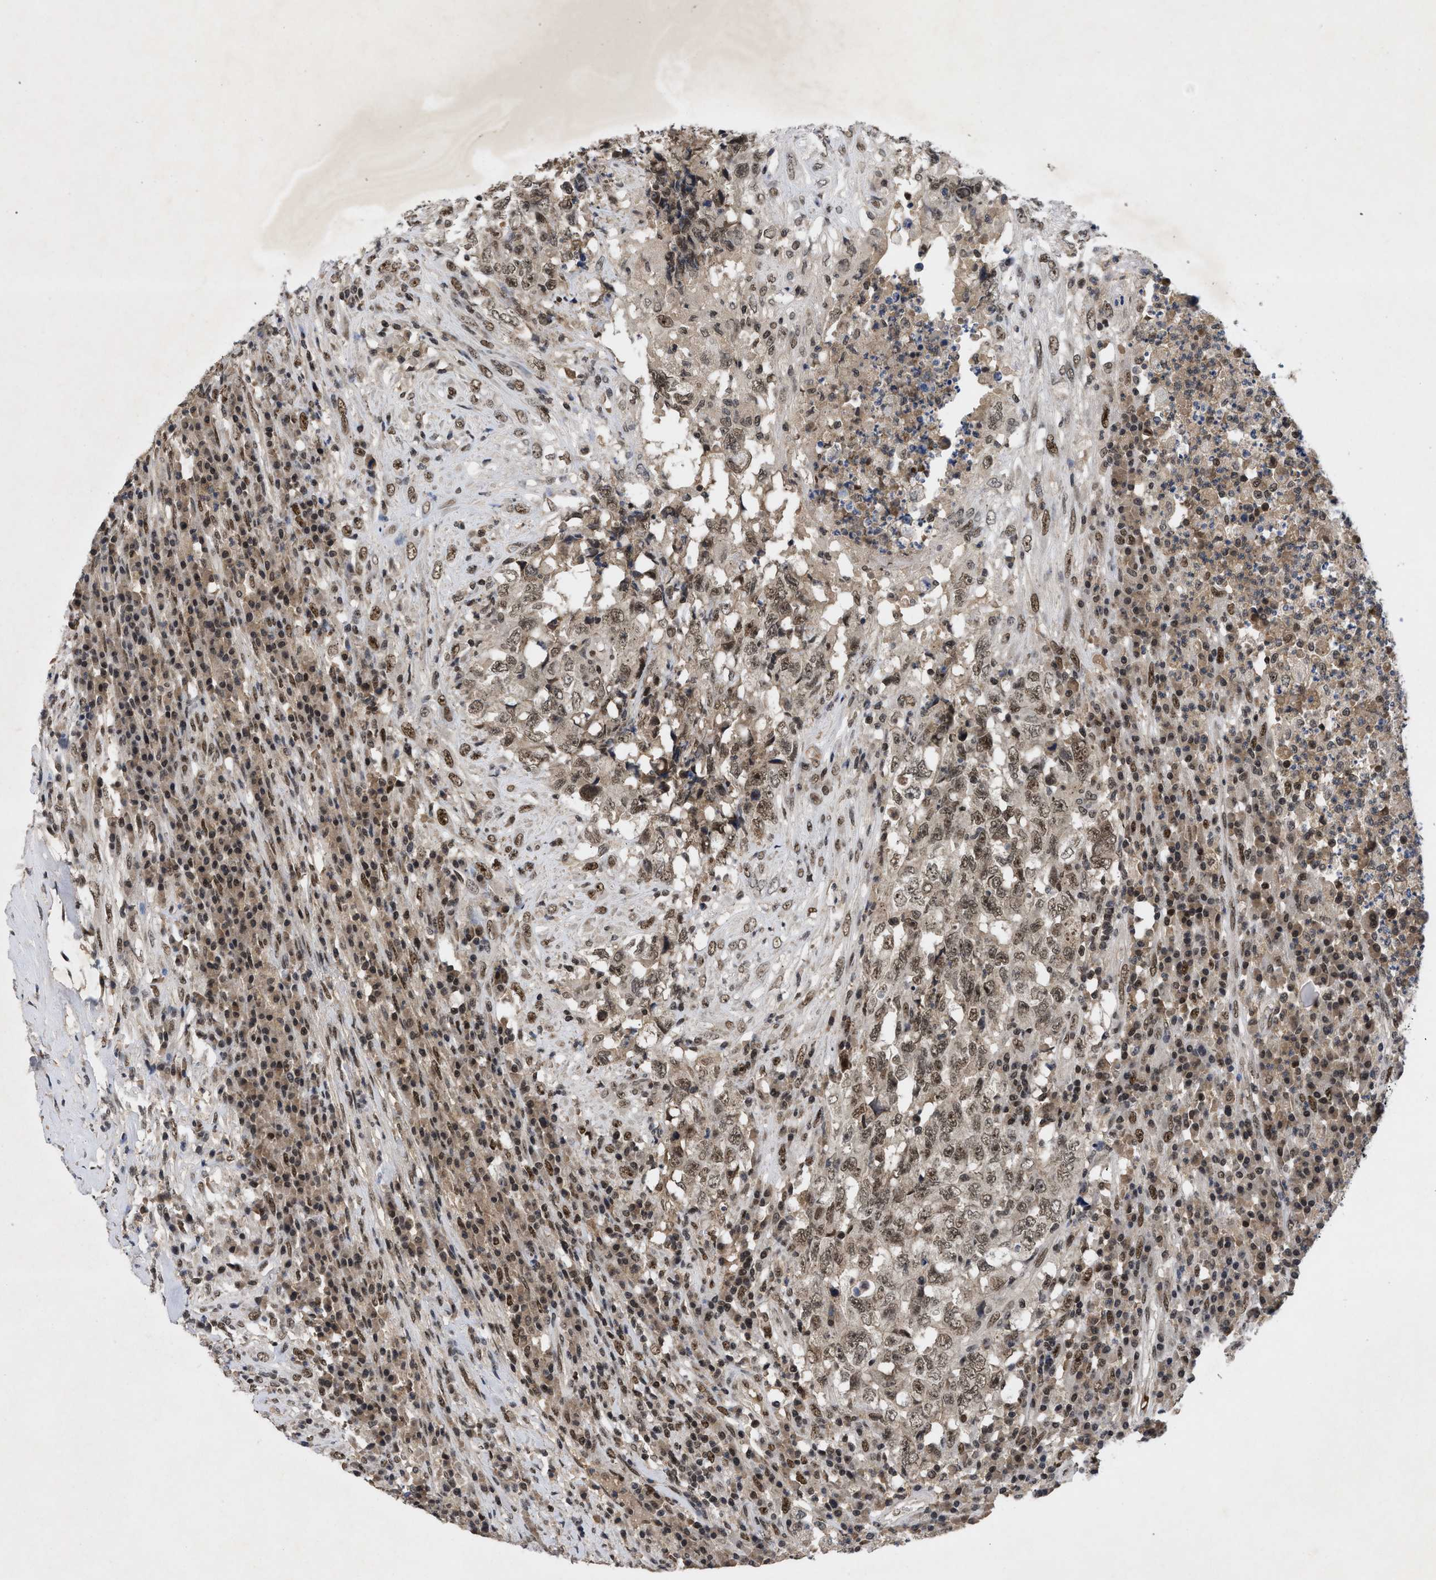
{"staining": {"intensity": "moderate", "quantity": ">75%", "location": "nuclear"}, "tissue": "testis cancer", "cell_type": "Tumor cells", "image_type": "cancer", "snomed": [{"axis": "morphology", "description": "Necrosis, NOS"}, {"axis": "morphology", "description": "Carcinoma, Embryonal, NOS"}, {"axis": "topography", "description": "Testis"}], "caption": "Immunohistochemical staining of testis cancer displays moderate nuclear protein expression in about >75% of tumor cells. The staining is performed using DAB brown chromogen to label protein expression. The nuclei are counter-stained blue using hematoxylin.", "gene": "ZNF346", "patient": {"sex": "male", "age": 19}}